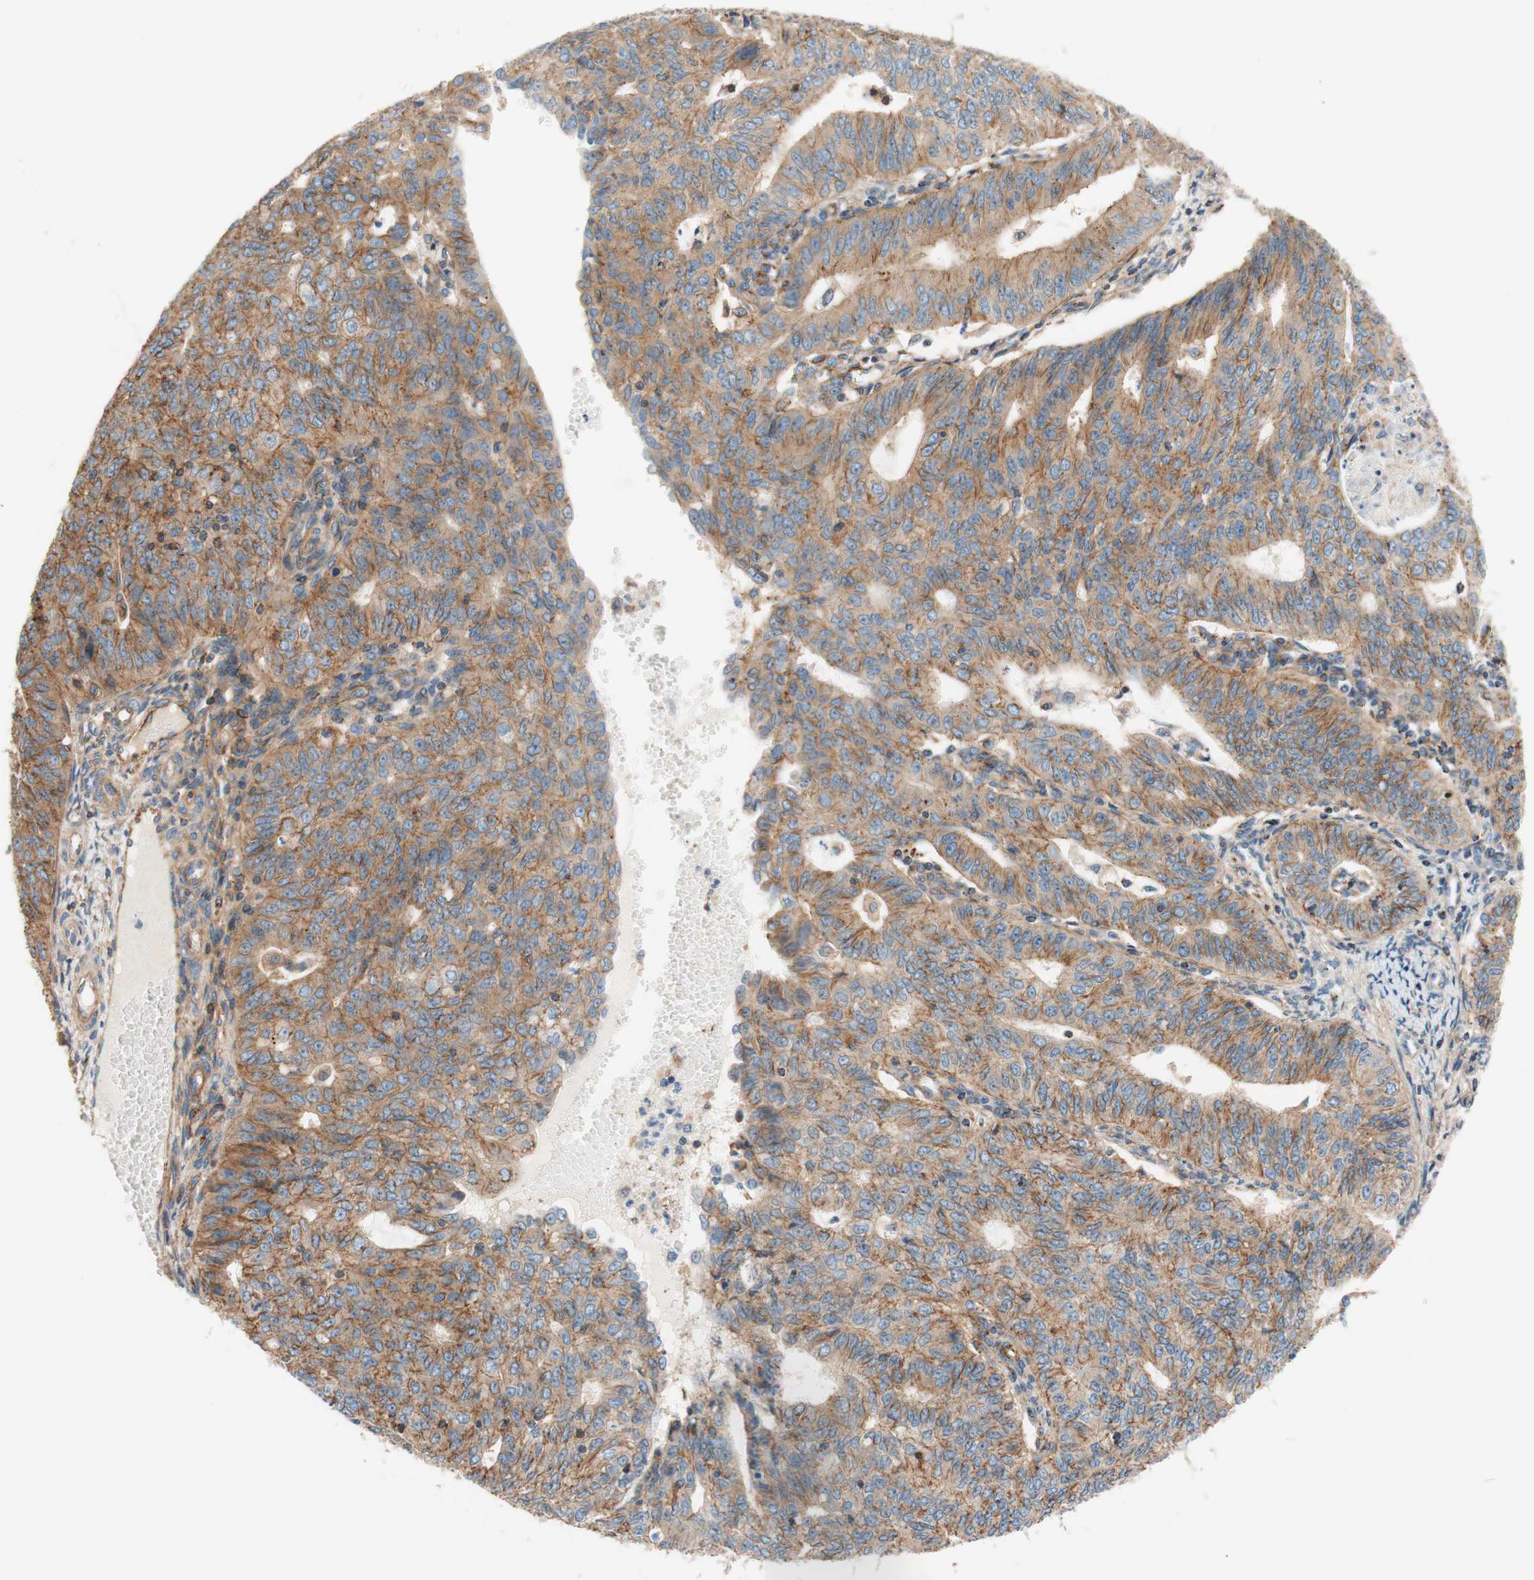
{"staining": {"intensity": "moderate", "quantity": ">75%", "location": "cytoplasmic/membranous"}, "tissue": "endometrial cancer", "cell_type": "Tumor cells", "image_type": "cancer", "snomed": [{"axis": "morphology", "description": "Adenocarcinoma, NOS"}, {"axis": "topography", "description": "Endometrium"}], "caption": "Protein staining reveals moderate cytoplasmic/membranous staining in about >75% of tumor cells in adenocarcinoma (endometrial).", "gene": "VPS26A", "patient": {"sex": "female", "age": 32}}